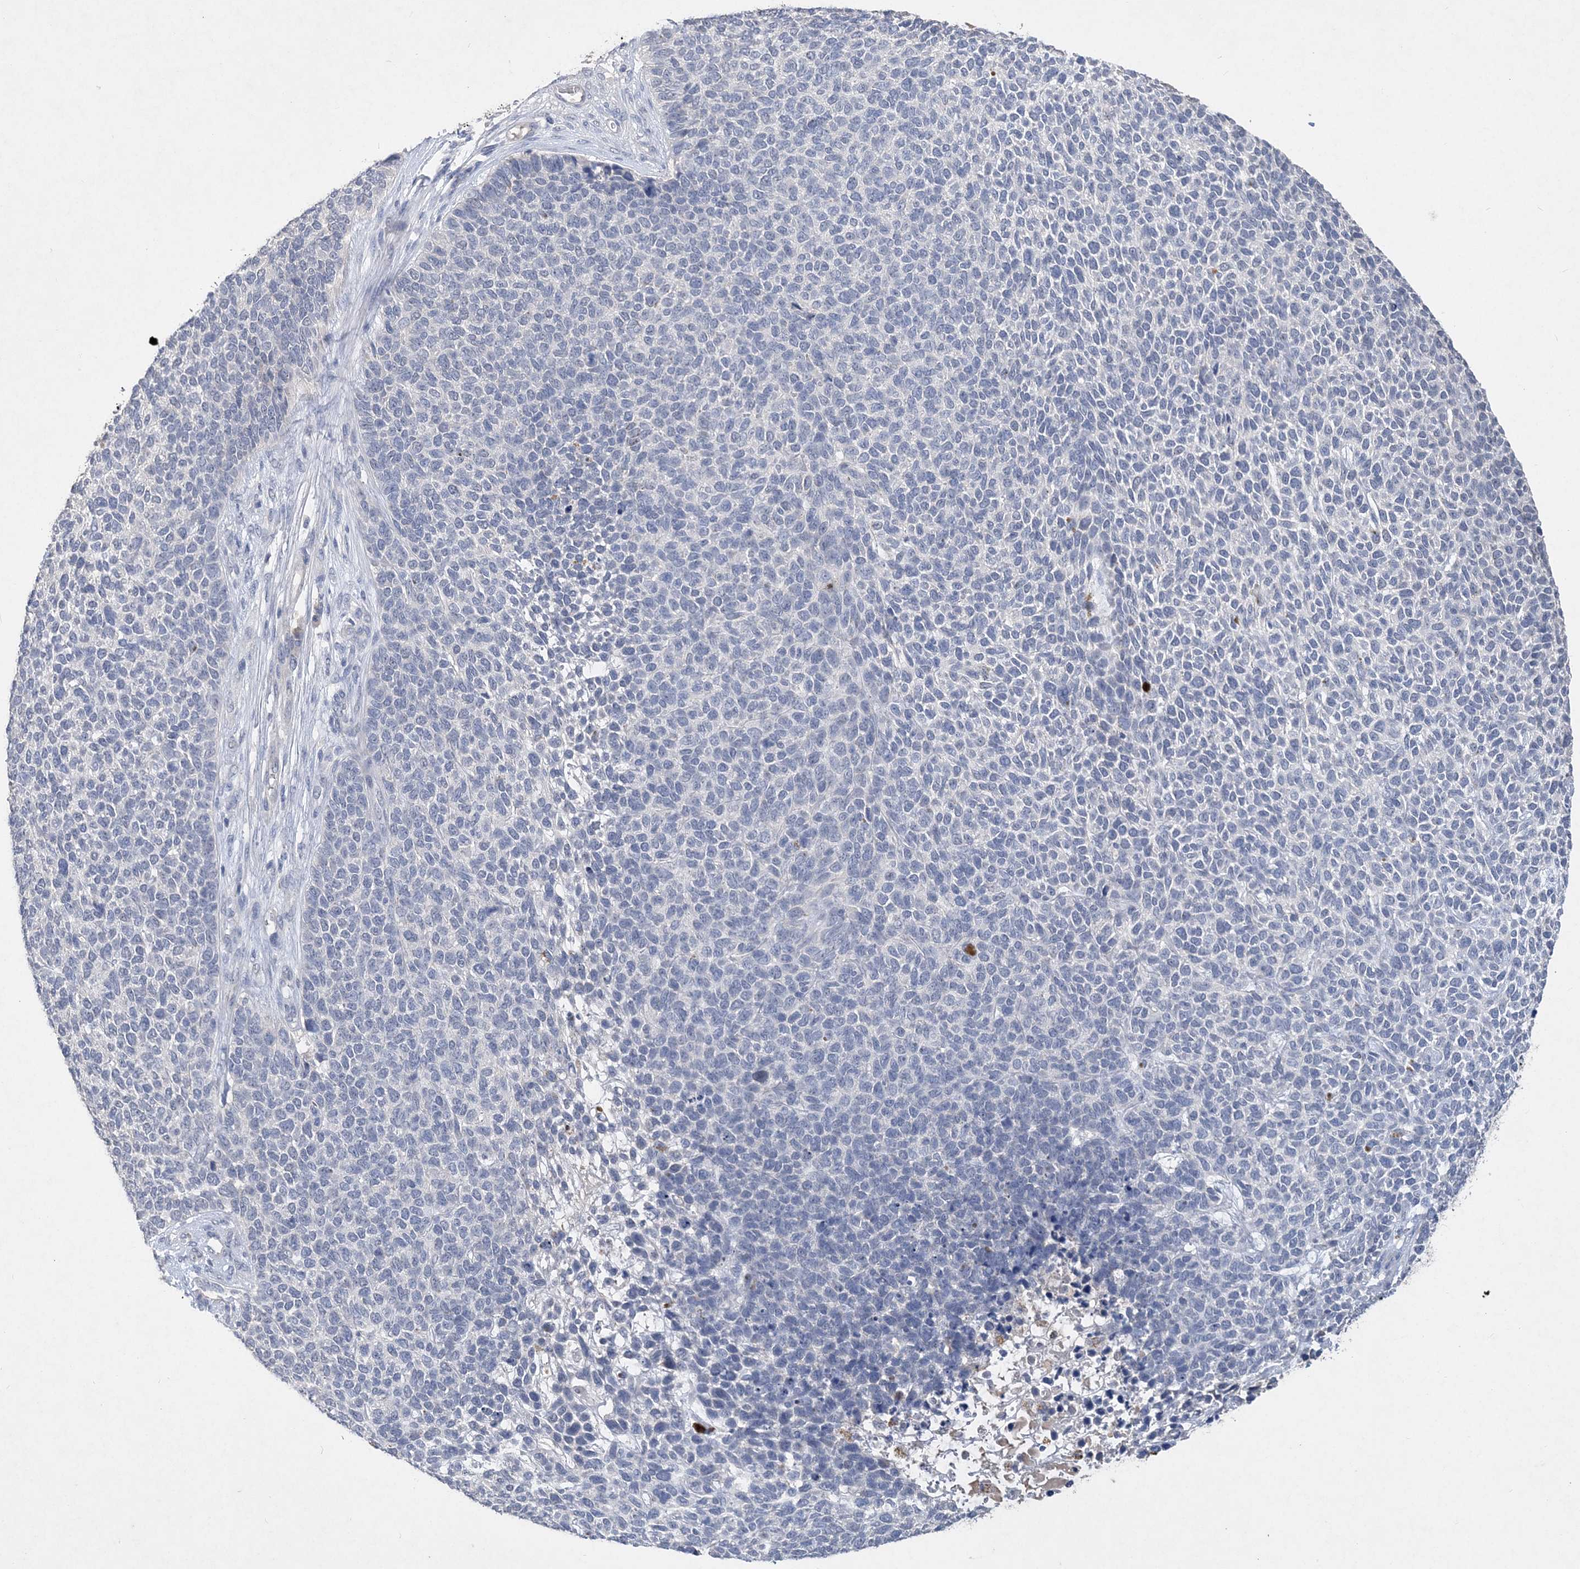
{"staining": {"intensity": "negative", "quantity": "none", "location": "none"}, "tissue": "skin cancer", "cell_type": "Tumor cells", "image_type": "cancer", "snomed": [{"axis": "morphology", "description": "Basal cell carcinoma"}, {"axis": "topography", "description": "Skin"}], "caption": "Immunohistochemistry (IHC) histopathology image of neoplastic tissue: human skin basal cell carcinoma stained with DAB shows no significant protein expression in tumor cells. (DAB (3,3'-diaminobenzidine) immunohistochemistry (IHC) with hematoxylin counter stain).", "gene": "C11orf58", "patient": {"sex": "female", "age": 84}}